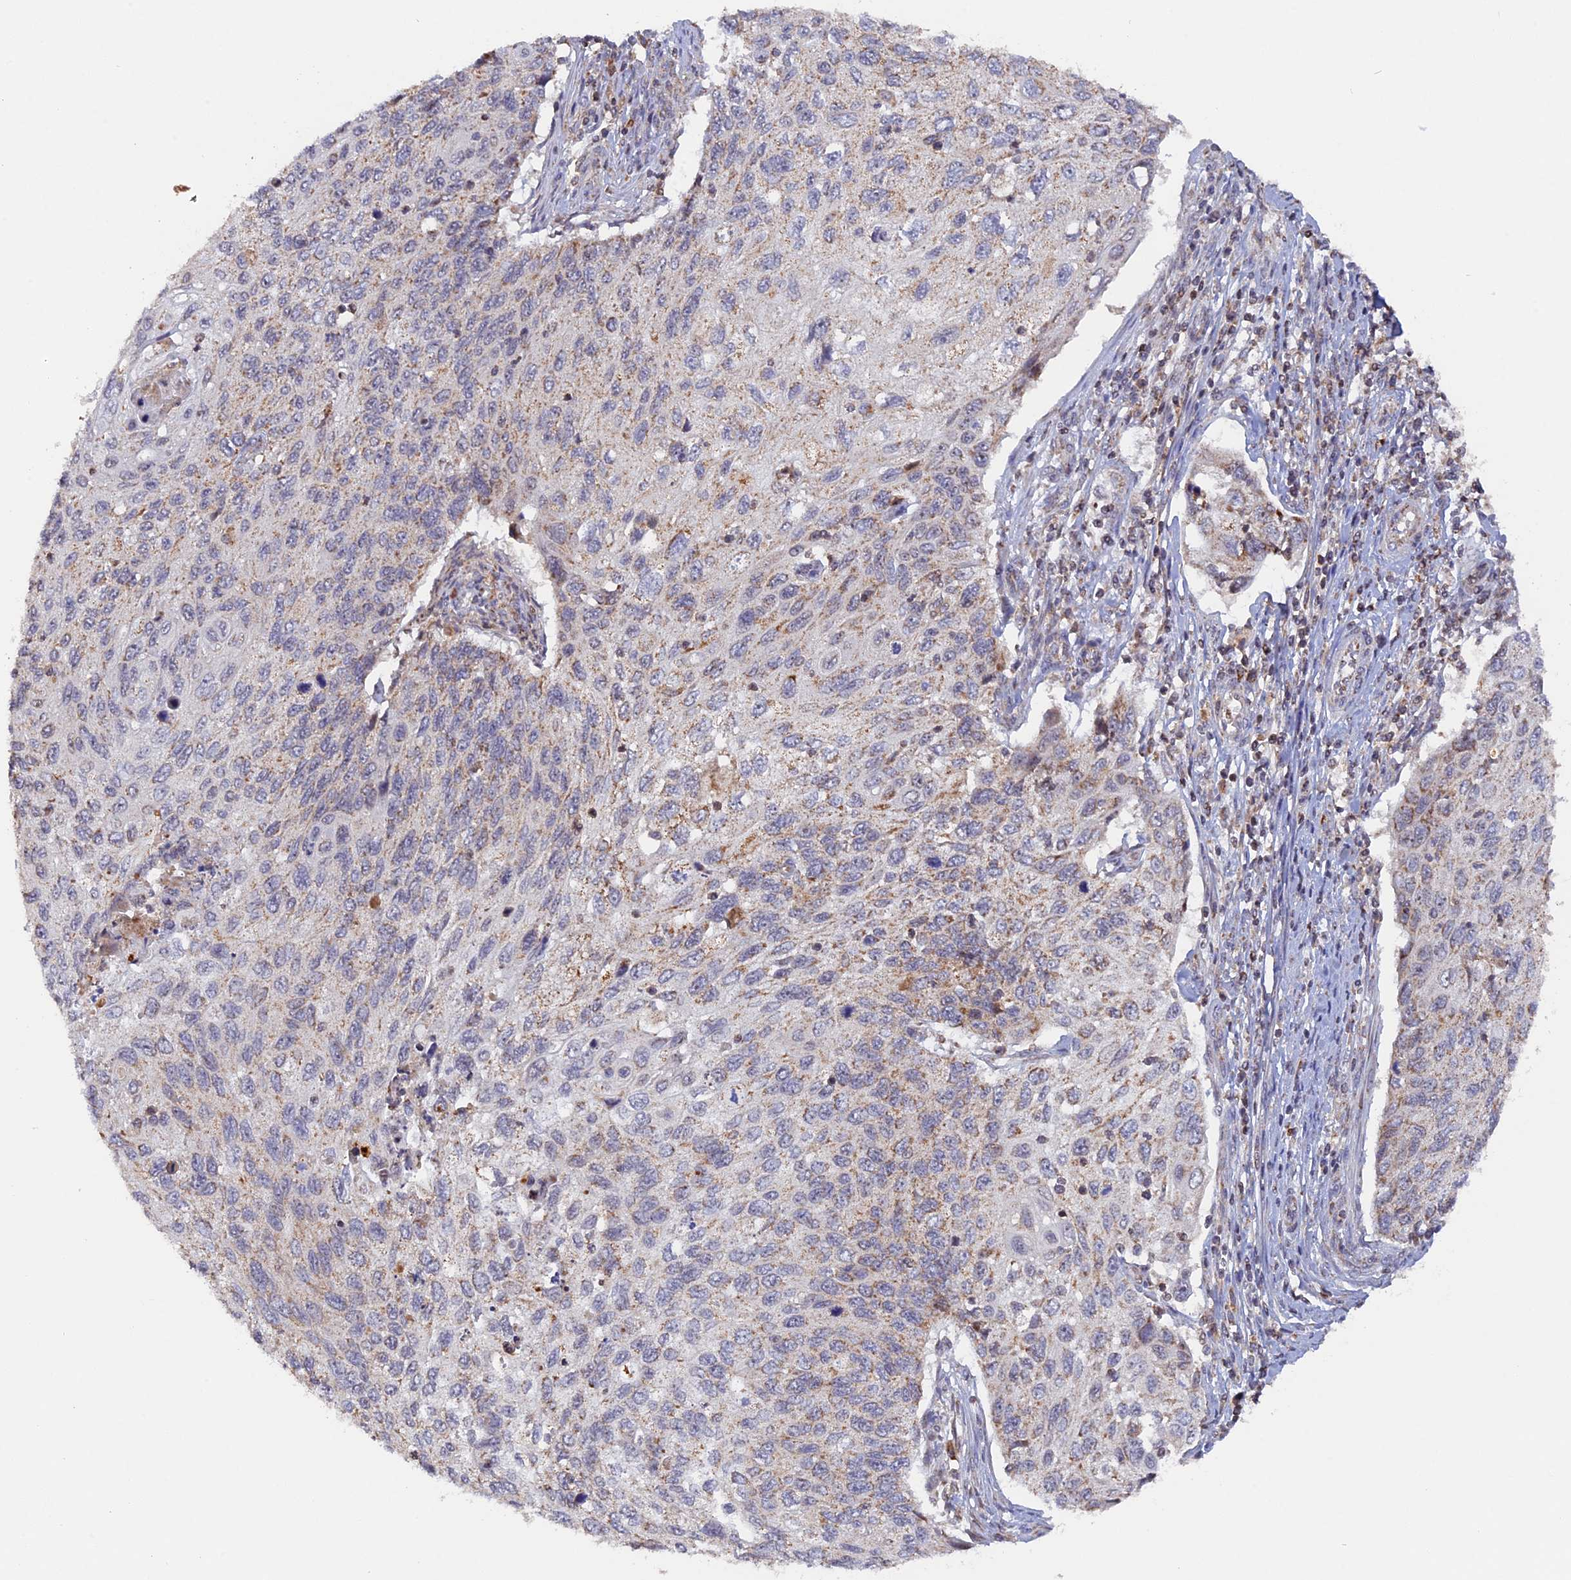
{"staining": {"intensity": "weak", "quantity": "<25%", "location": "cytoplasmic/membranous"}, "tissue": "cervical cancer", "cell_type": "Tumor cells", "image_type": "cancer", "snomed": [{"axis": "morphology", "description": "Squamous cell carcinoma, NOS"}, {"axis": "topography", "description": "Cervix"}], "caption": "Tumor cells show no significant staining in cervical cancer.", "gene": "MPV17L", "patient": {"sex": "female", "age": 70}}